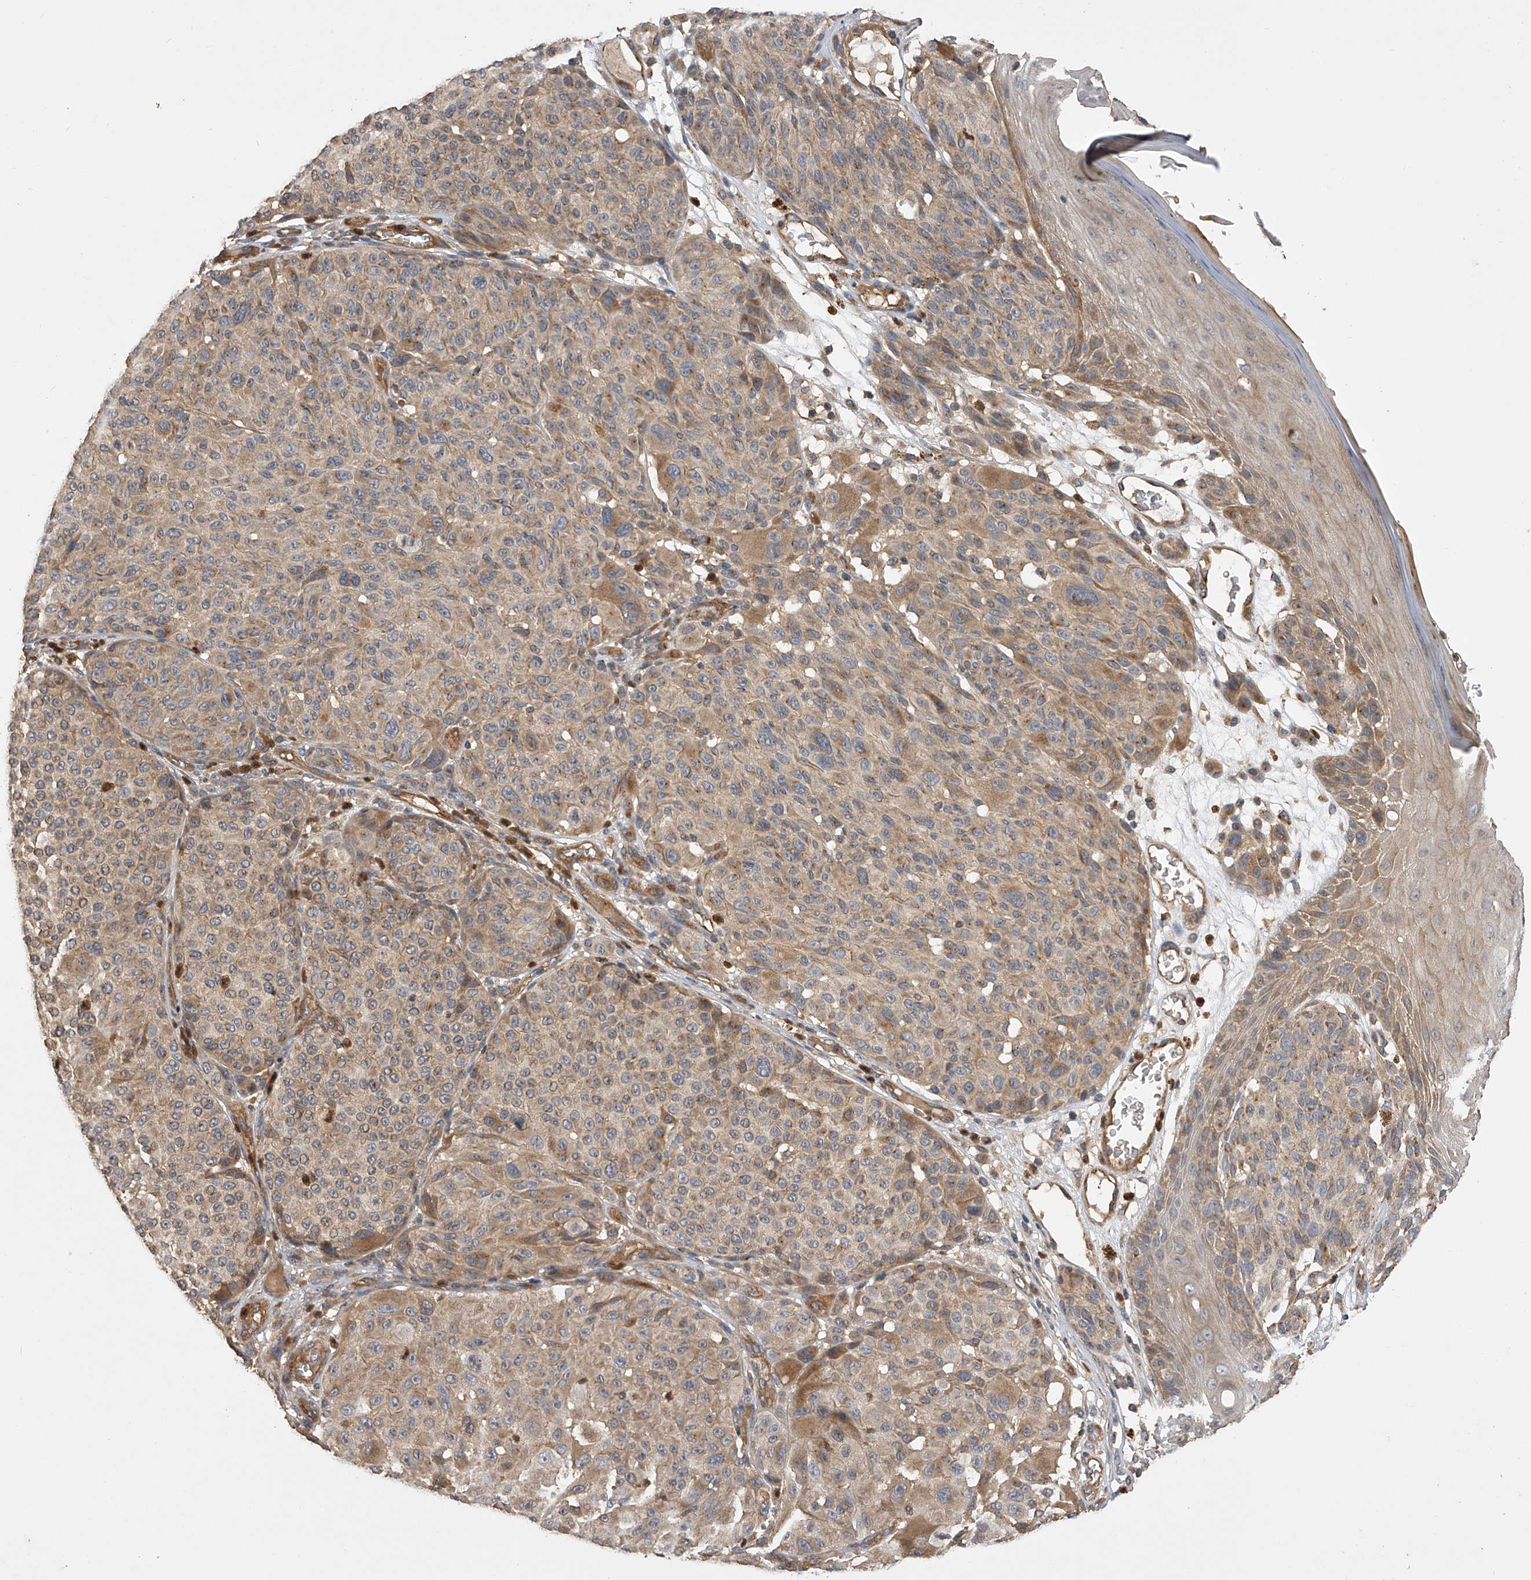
{"staining": {"intensity": "moderate", "quantity": "25%-75%", "location": "cytoplasmic/membranous"}, "tissue": "melanoma", "cell_type": "Tumor cells", "image_type": "cancer", "snomed": [{"axis": "morphology", "description": "Malignant melanoma, NOS"}, {"axis": "topography", "description": "Skin"}], "caption": "Approximately 25%-75% of tumor cells in melanoma show moderate cytoplasmic/membranous protein expression as visualized by brown immunohistochemical staining.", "gene": "PTPRA", "patient": {"sex": "male", "age": 83}}